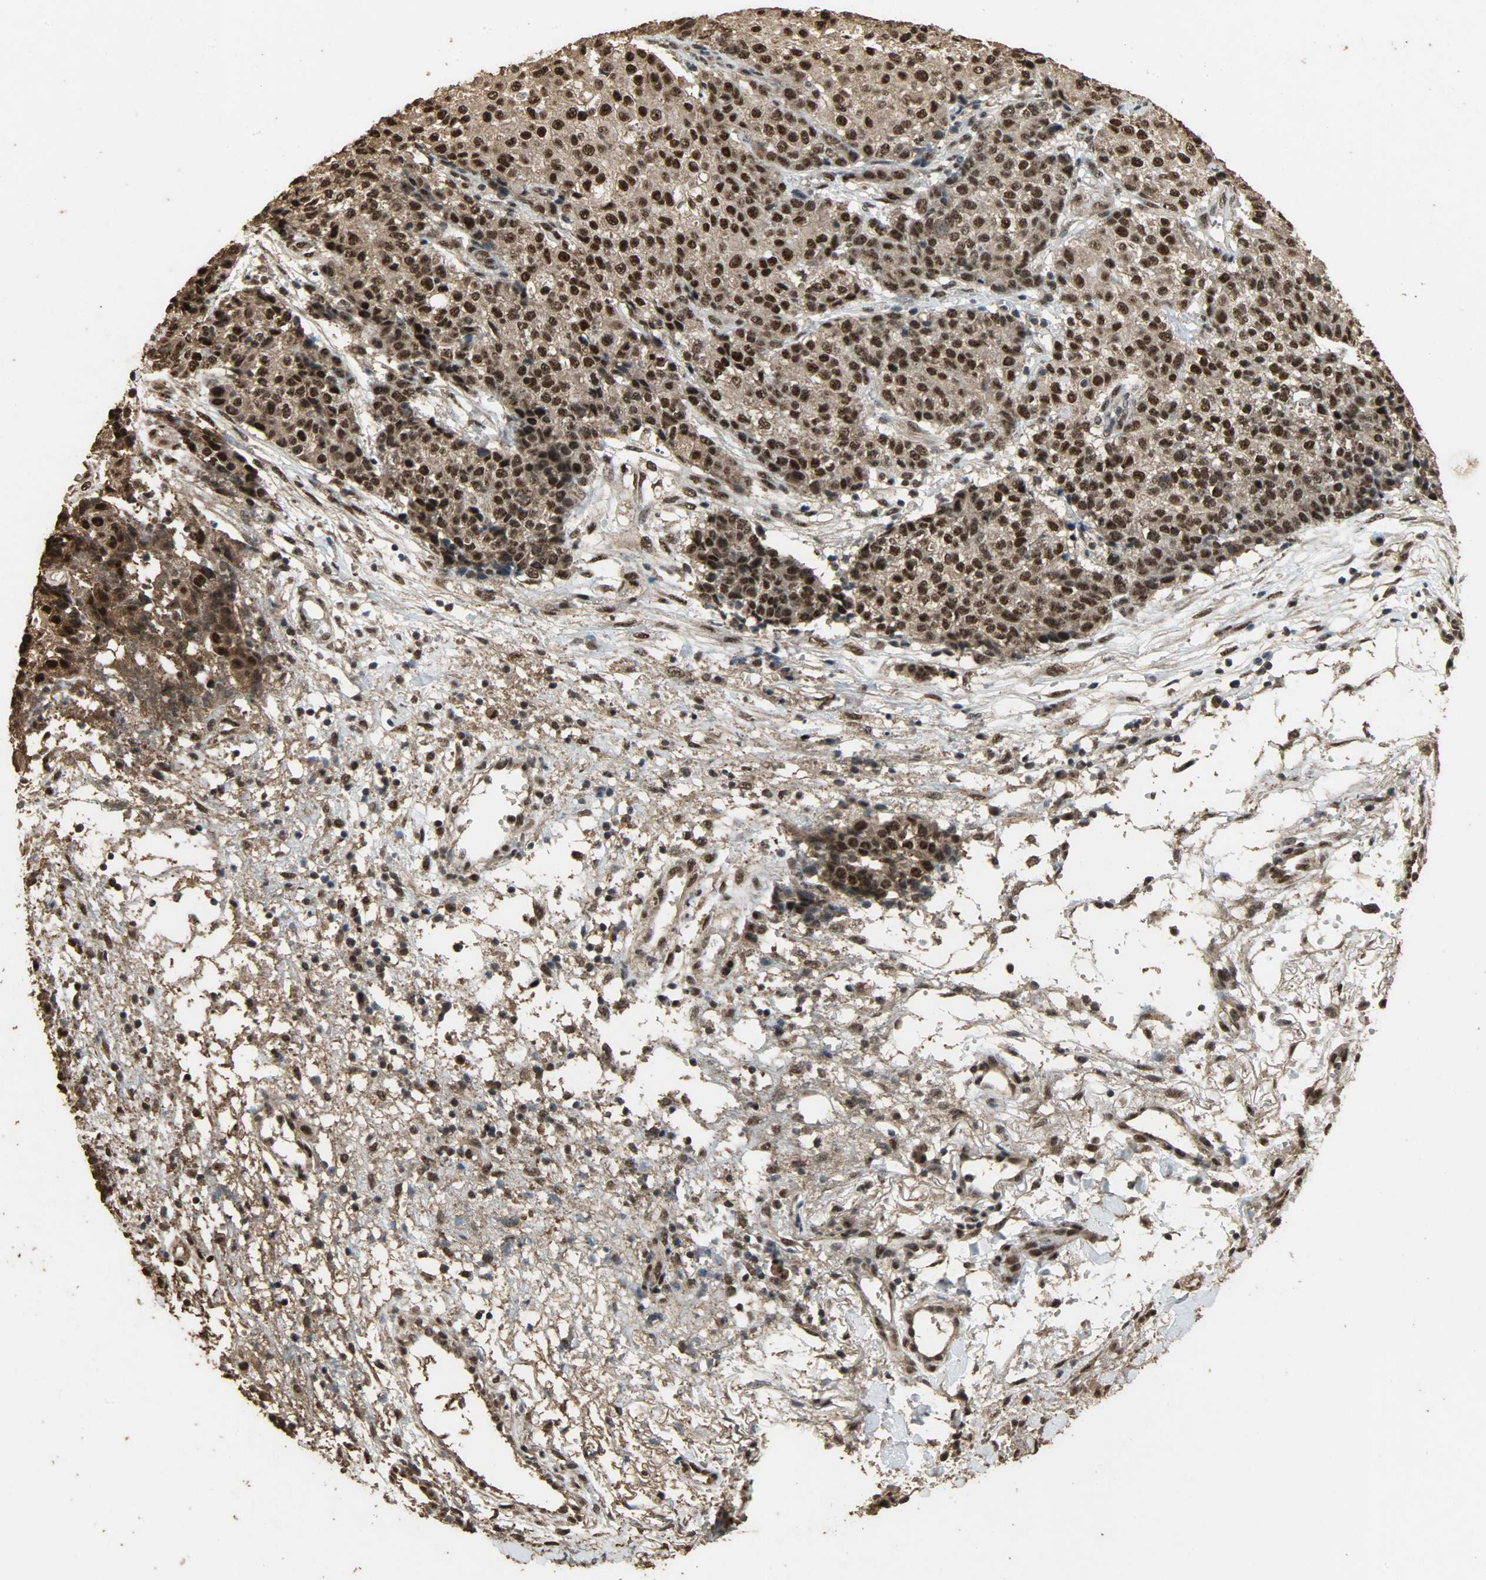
{"staining": {"intensity": "strong", "quantity": ">75%", "location": "cytoplasmic/membranous,nuclear"}, "tissue": "ovarian cancer", "cell_type": "Tumor cells", "image_type": "cancer", "snomed": [{"axis": "morphology", "description": "Carcinoma, endometroid"}, {"axis": "topography", "description": "Ovary"}], "caption": "Strong cytoplasmic/membranous and nuclear protein expression is present in approximately >75% of tumor cells in endometroid carcinoma (ovarian).", "gene": "CCNT2", "patient": {"sex": "female", "age": 42}}